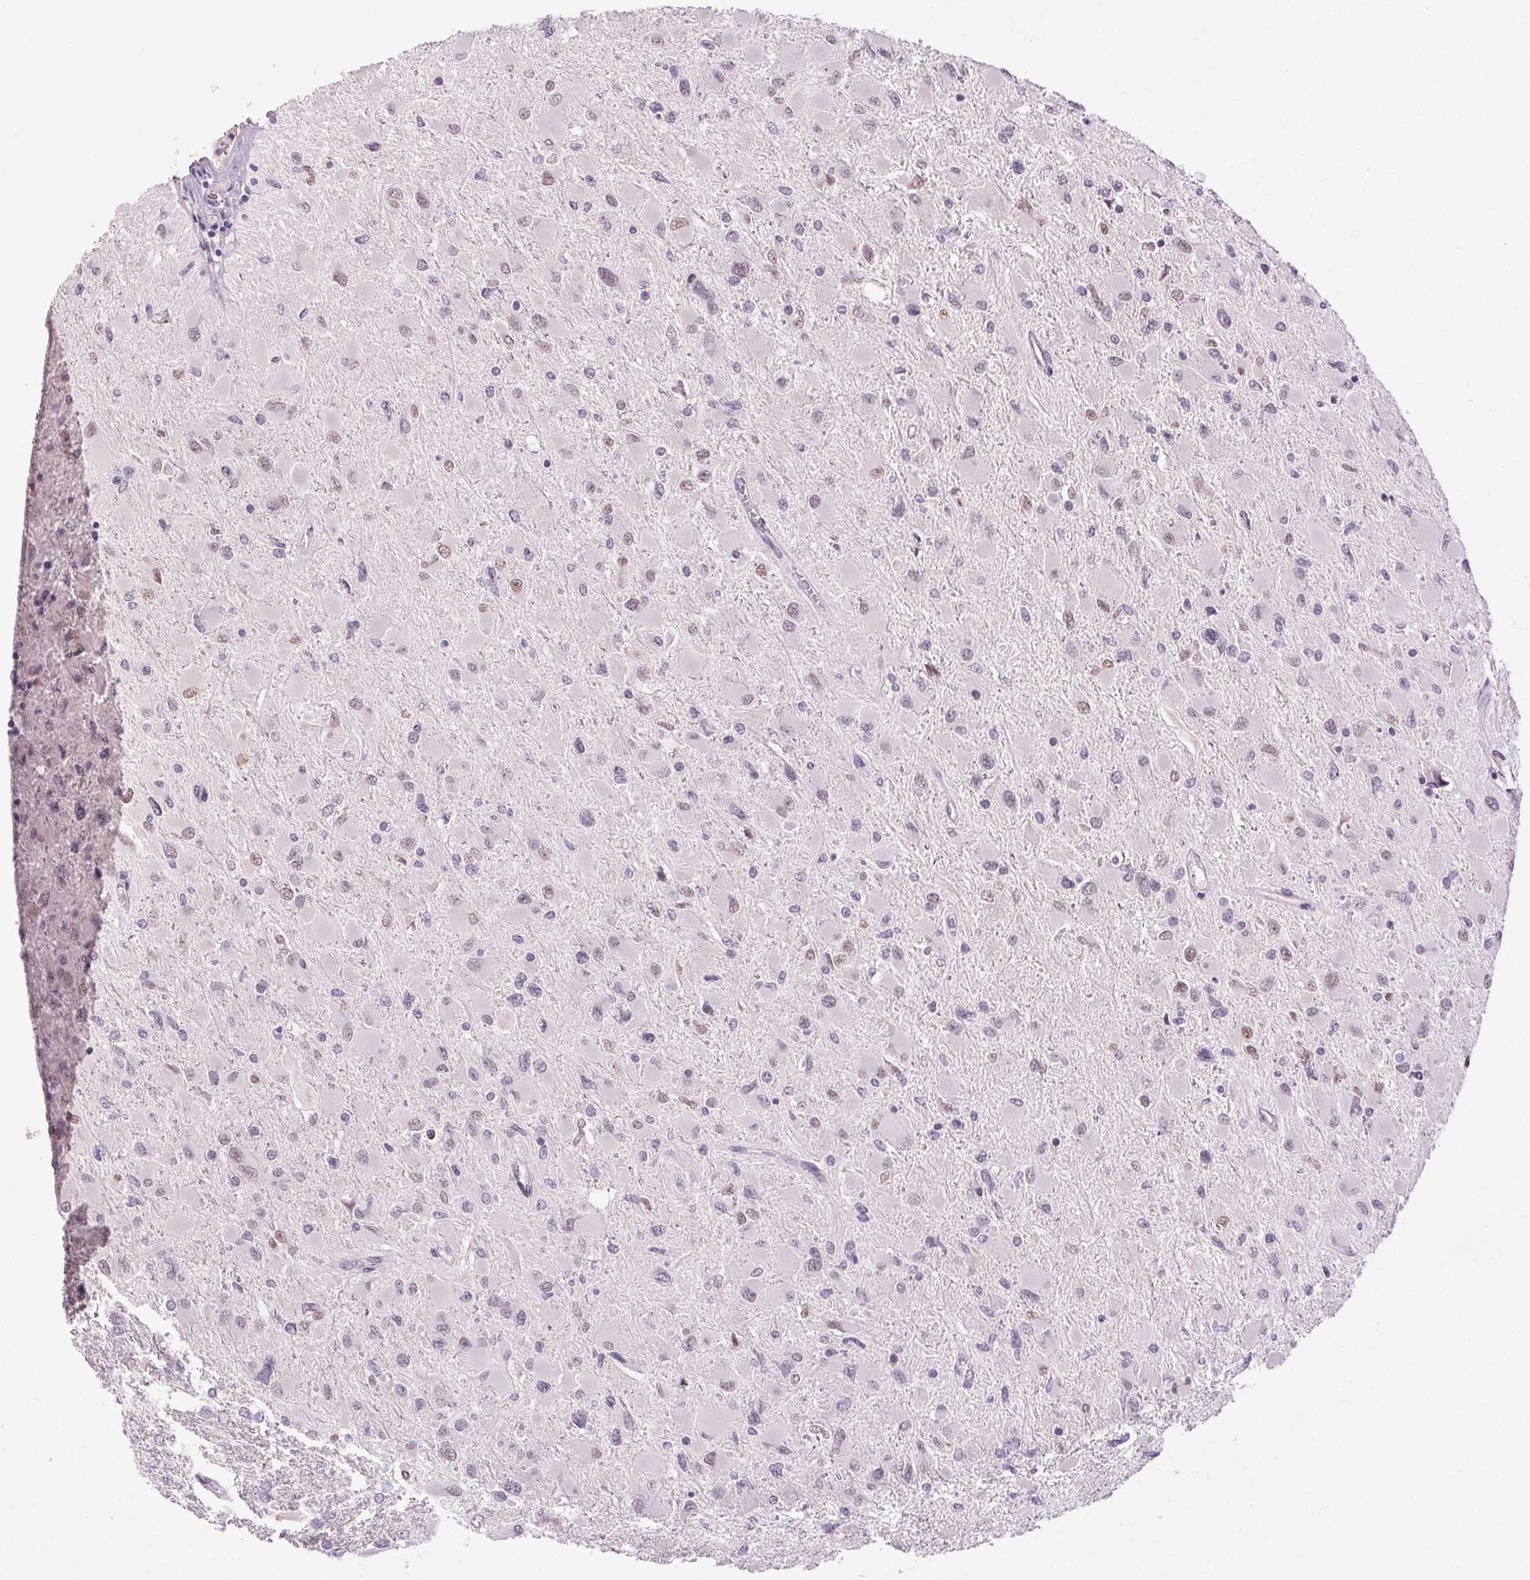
{"staining": {"intensity": "weak", "quantity": "25%-75%", "location": "nuclear"}, "tissue": "glioma", "cell_type": "Tumor cells", "image_type": "cancer", "snomed": [{"axis": "morphology", "description": "Glioma, malignant, High grade"}, {"axis": "topography", "description": "Cerebral cortex"}], "caption": "Protein expression analysis of malignant high-grade glioma exhibits weak nuclear staining in about 25%-75% of tumor cells. The protein is shown in brown color, while the nuclei are stained blue.", "gene": "FAM168A", "patient": {"sex": "female", "age": 36}}